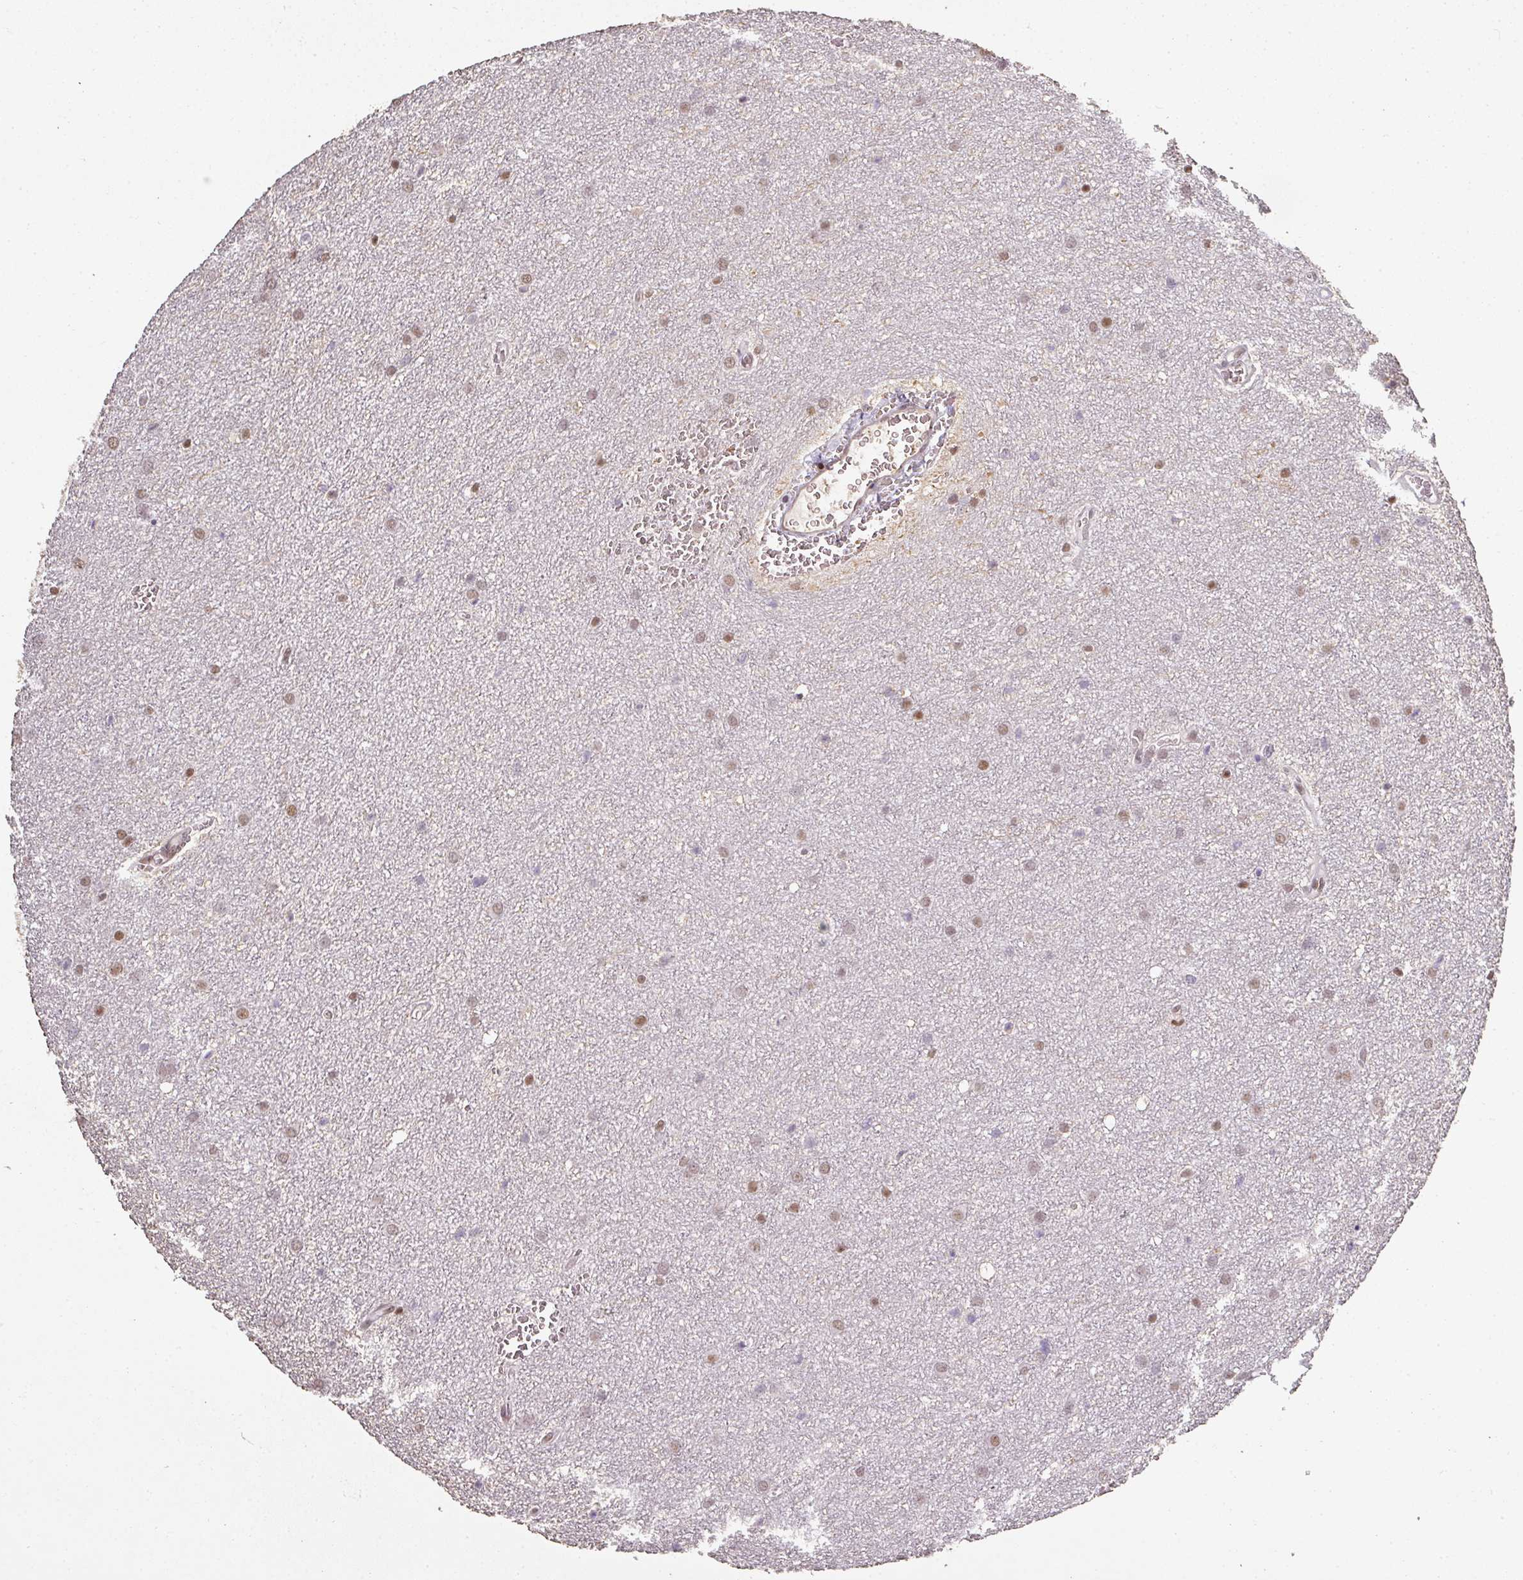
{"staining": {"intensity": "moderate", "quantity": "<25%", "location": "nuclear"}, "tissue": "glioma", "cell_type": "Tumor cells", "image_type": "cancer", "snomed": [{"axis": "morphology", "description": "Glioma, malignant, Low grade"}, {"axis": "topography", "description": "Cerebellum"}], "caption": "The micrograph exhibits staining of low-grade glioma (malignant), revealing moderate nuclear protein expression (brown color) within tumor cells.", "gene": "GPRIN2", "patient": {"sex": "female", "age": 5}}